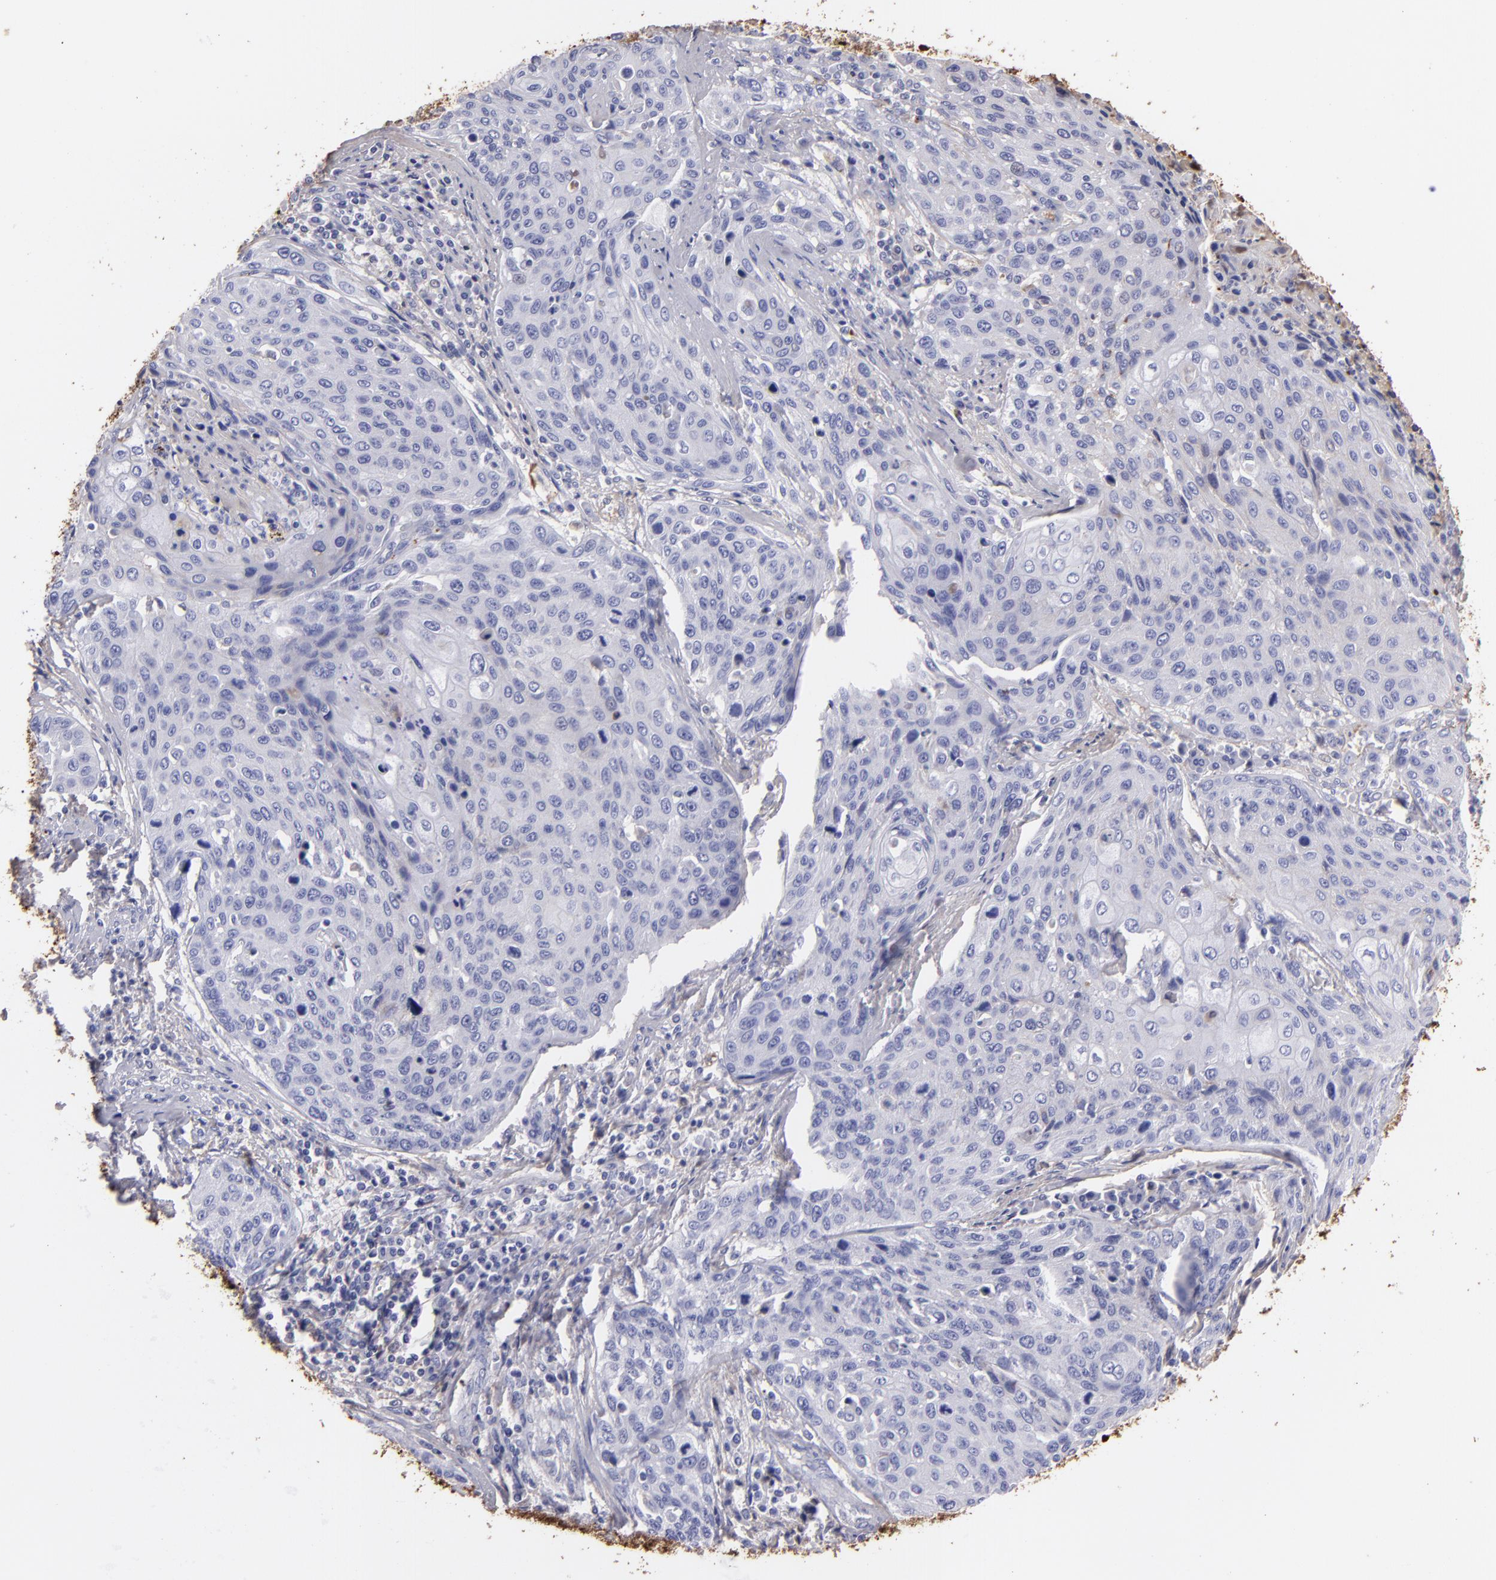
{"staining": {"intensity": "negative", "quantity": "none", "location": "none"}, "tissue": "cervical cancer", "cell_type": "Tumor cells", "image_type": "cancer", "snomed": [{"axis": "morphology", "description": "Squamous cell carcinoma, NOS"}, {"axis": "topography", "description": "Cervix"}], "caption": "Cervical cancer was stained to show a protein in brown. There is no significant positivity in tumor cells. Nuclei are stained in blue.", "gene": "FGB", "patient": {"sex": "female", "age": 32}}